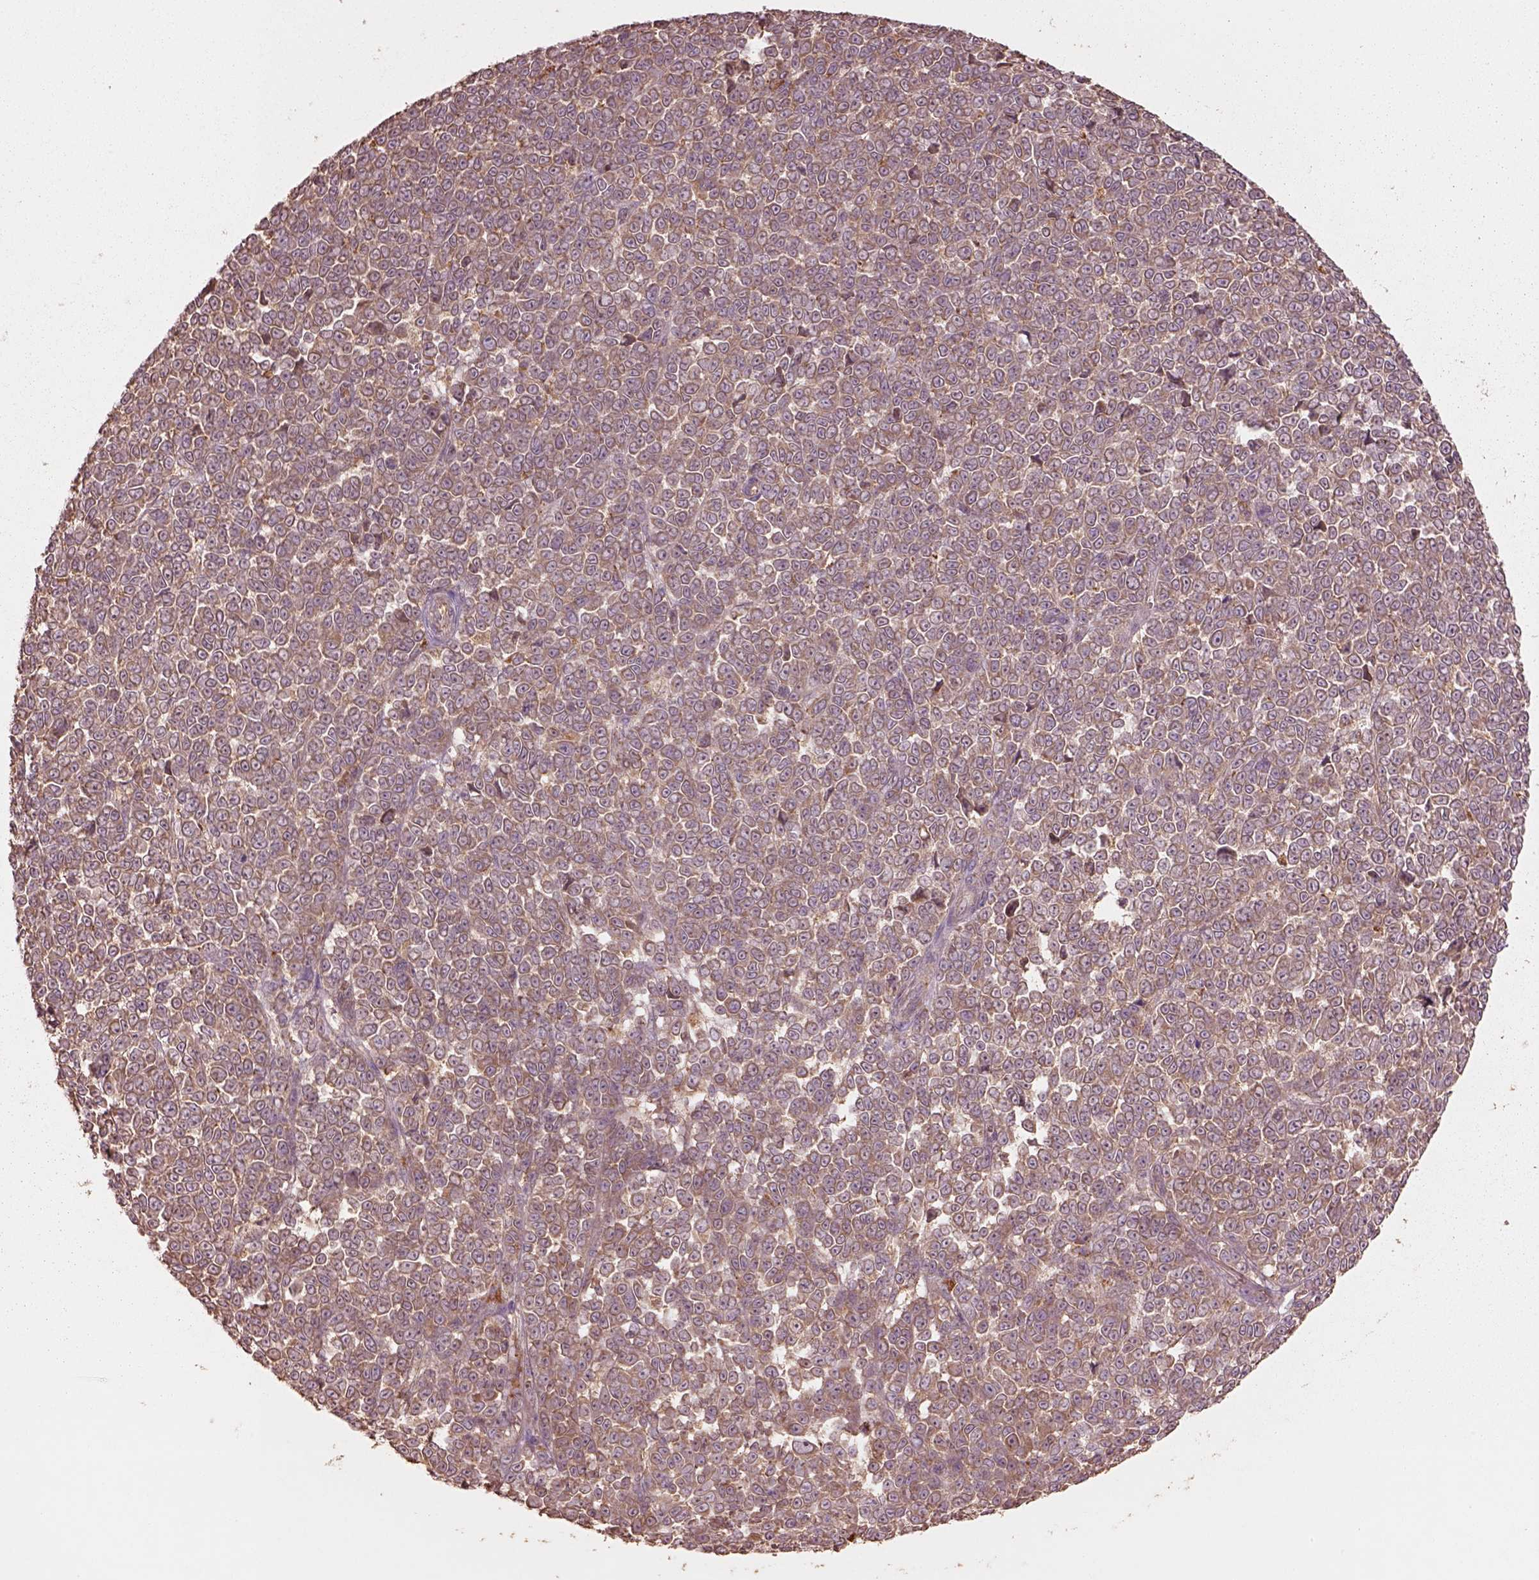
{"staining": {"intensity": "moderate", "quantity": "25%-75%", "location": "cytoplasmic/membranous"}, "tissue": "melanoma", "cell_type": "Tumor cells", "image_type": "cancer", "snomed": [{"axis": "morphology", "description": "Malignant melanoma, NOS"}, {"axis": "topography", "description": "Skin"}], "caption": "The histopathology image reveals a brown stain indicating the presence of a protein in the cytoplasmic/membranous of tumor cells in melanoma. (brown staining indicates protein expression, while blue staining denotes nuclei).", "gene": "TRADD", "patient": {"sex": "female", "age": 95}}